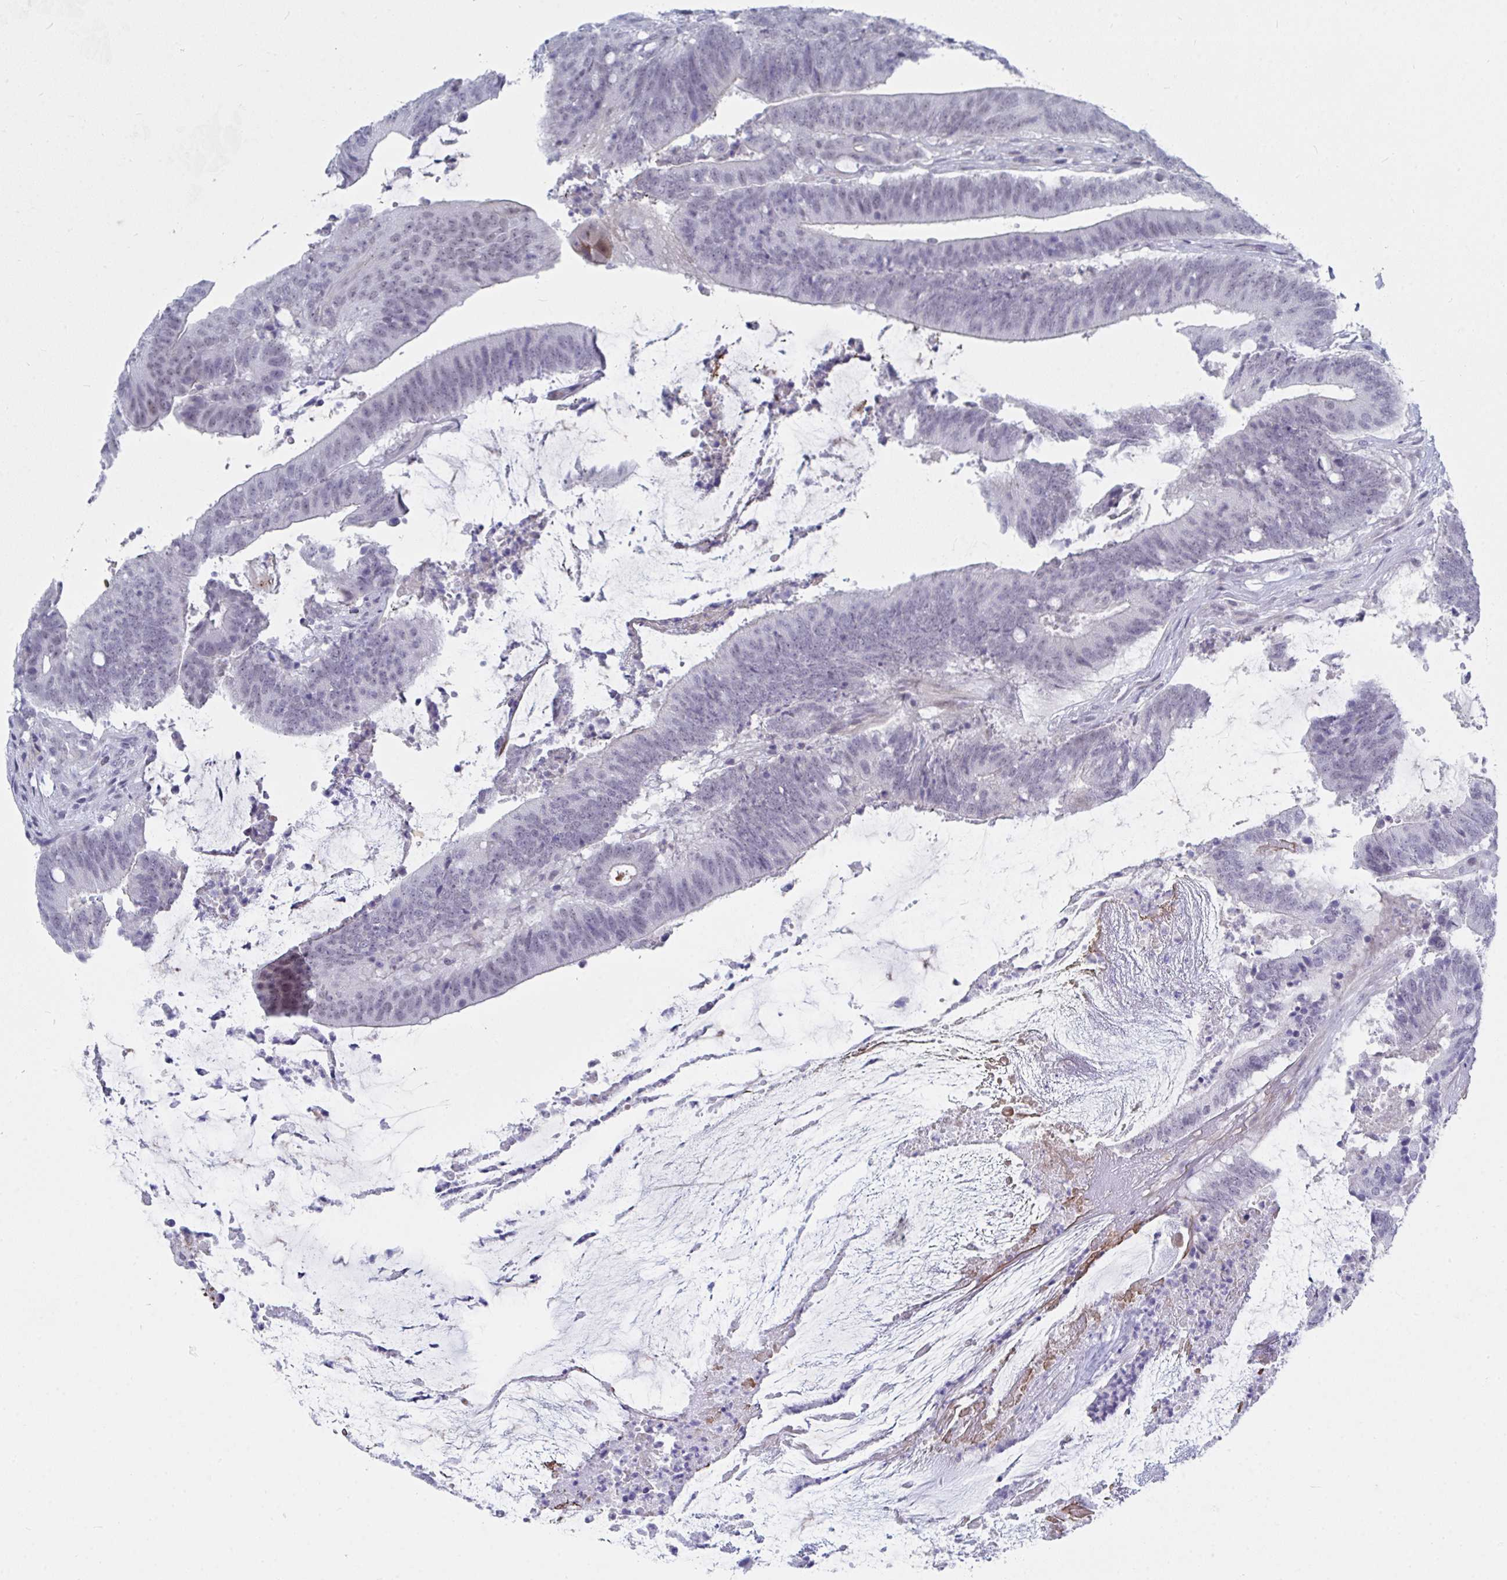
{"staining": {"intensity": "negative", "quantity": "none", "location": "none"}, "tissue": "colorectal cancer", "cell_type": "Tumor cells", "image_type": "cancer", "snomed": [{"axis": "morphology", "description": "Adenocarcinoma, NOS"}, {"axis": "topography", "description": "Colon"}], "caption": "Immunohistochemical staining of colorectal cancer exhibits no significant staining in tumor cells.", "gene": "DAOA", "patient": {"sex": "female", "age": 43}}